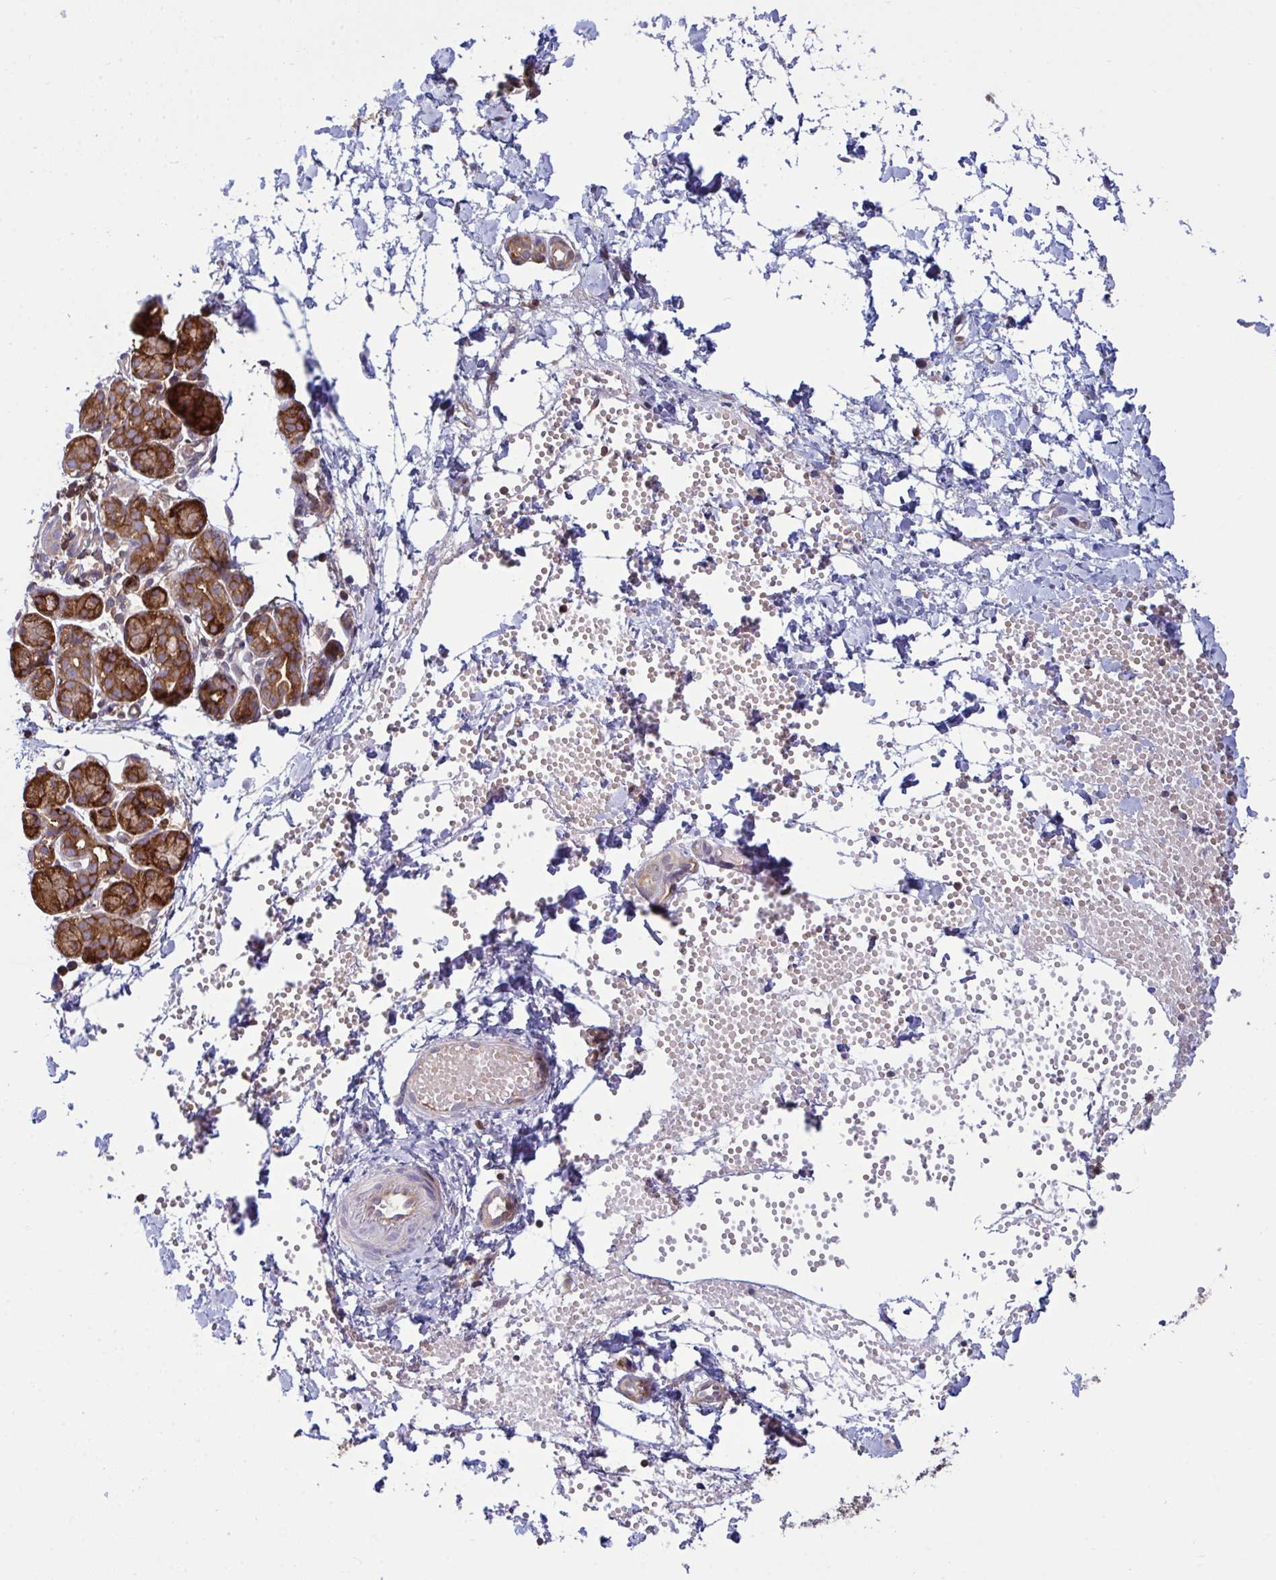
{"staining": {"intensity": "moderate", "quantity": ">75%", "location": "cytoplasmic/membranous"}, "tissue": "salivary gland", "cell_type": "Glandular cells", "image_type": "normal", "snomed": [{"axis": "morphology", "description": "Normal tissue, NOS"}, {"axis": "morphology", "description": "Inflammation, NOS"}, {"axis": "topography", "description": "Lymph node"}, {"axis": "topography", "description": "Salivary gland"}], "caption": "Glandular cells exhibit medium levels of moderate cytoplasmic/membranous staining in approximately >75% of cells in normal human salivary gland. (Stains: DAB (3,3'-diaminobenzidine) in brown, nuclei in blue, Microscopy: brightfield microscopy at high magnification).", "gene": "TSC22D3", "patient": {"sex": "male", "age": 3}}